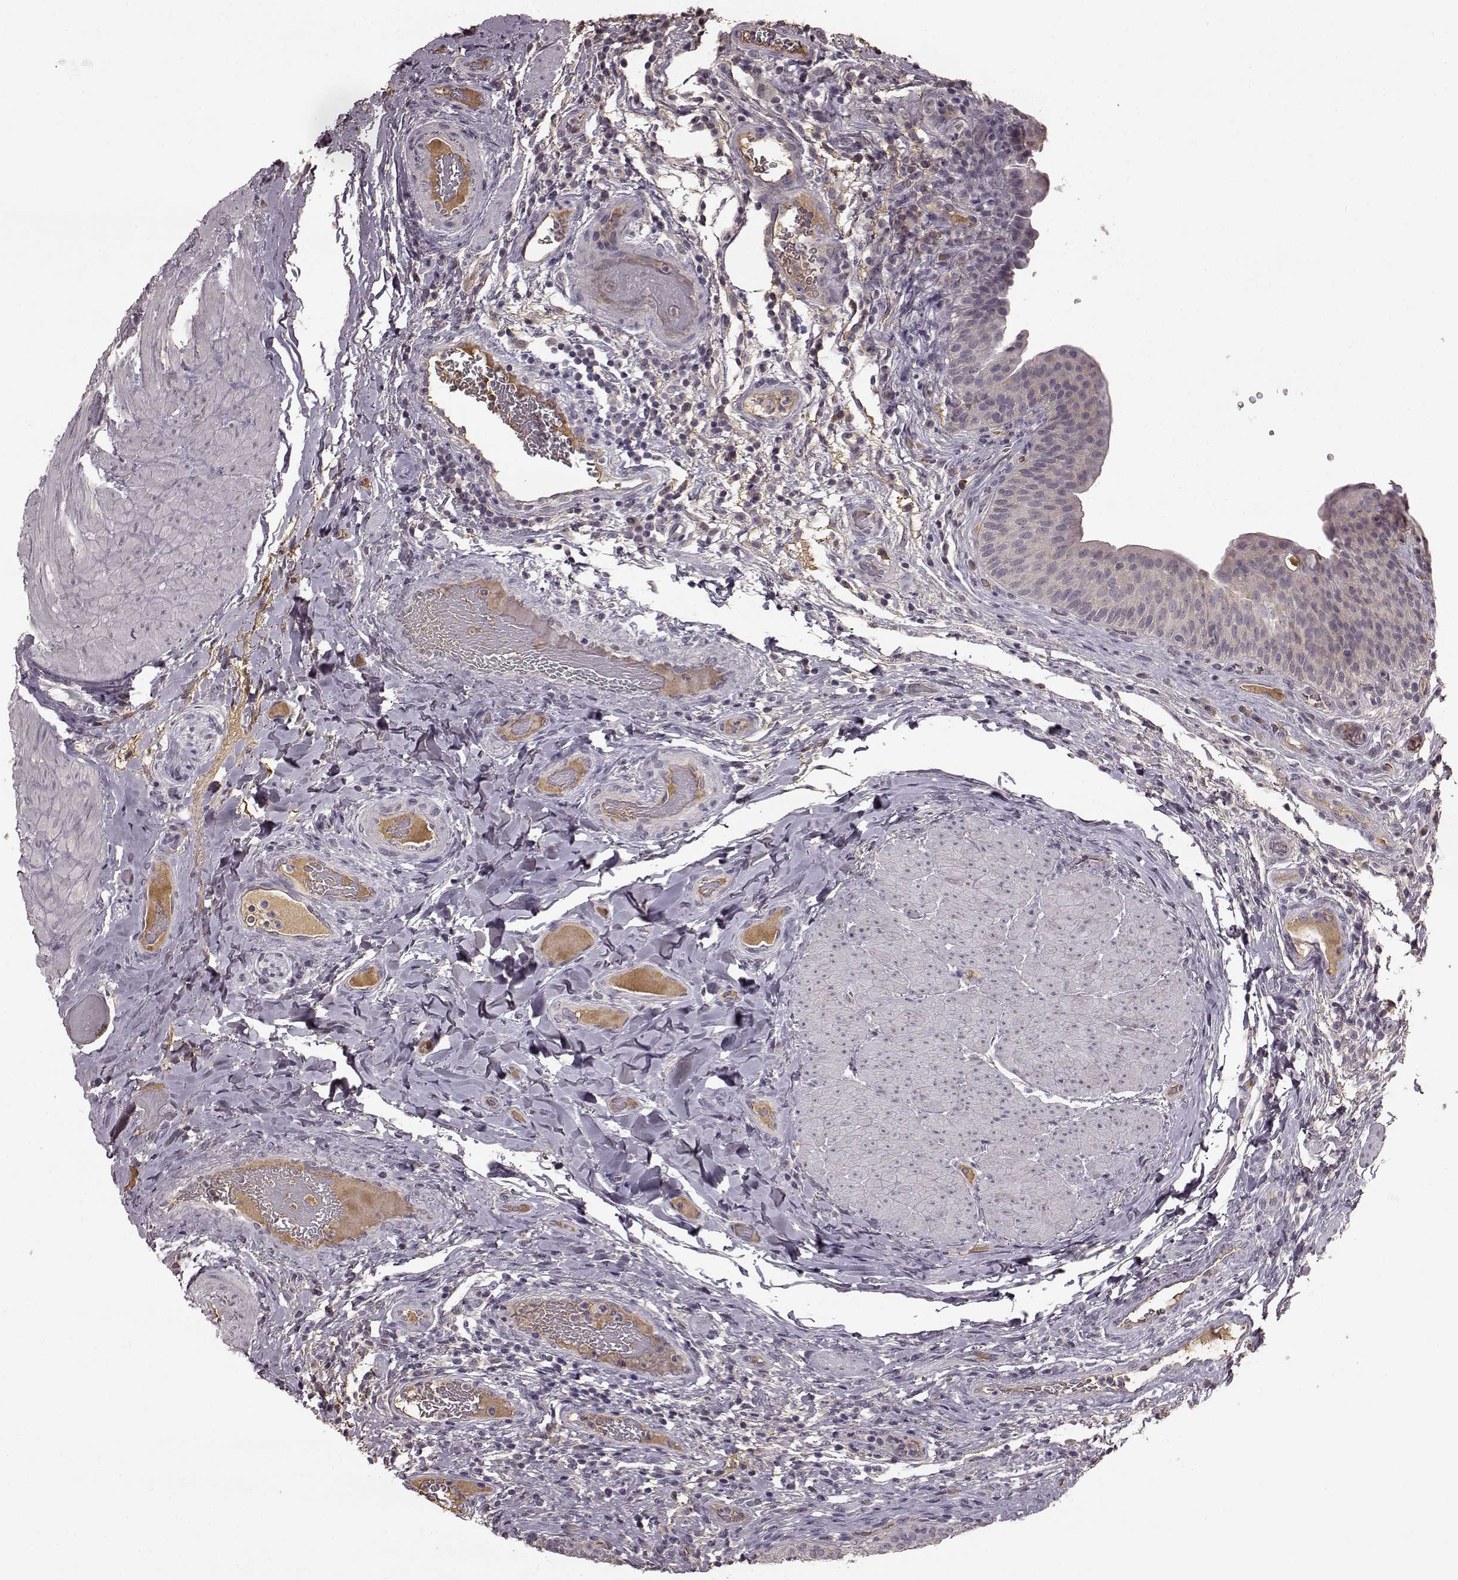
{"staining": {"intensity": "negative", "quantity": "none", "location": "none"}, "tissue": "urinary bladder", "cell_type": "Urothelial cells", "image_type": "normal", "snomed": [{"axis": "morphology", "description": "Normal tissue, NOS"}, {"axis": "topography", "description": "Urinary bladder"}], "caption": "This is an IHC image of benign human urinary bladder. There is no expression in urothelial cells.", "gene": "NRL", "patient": {"sex": "male", "age": 66}}